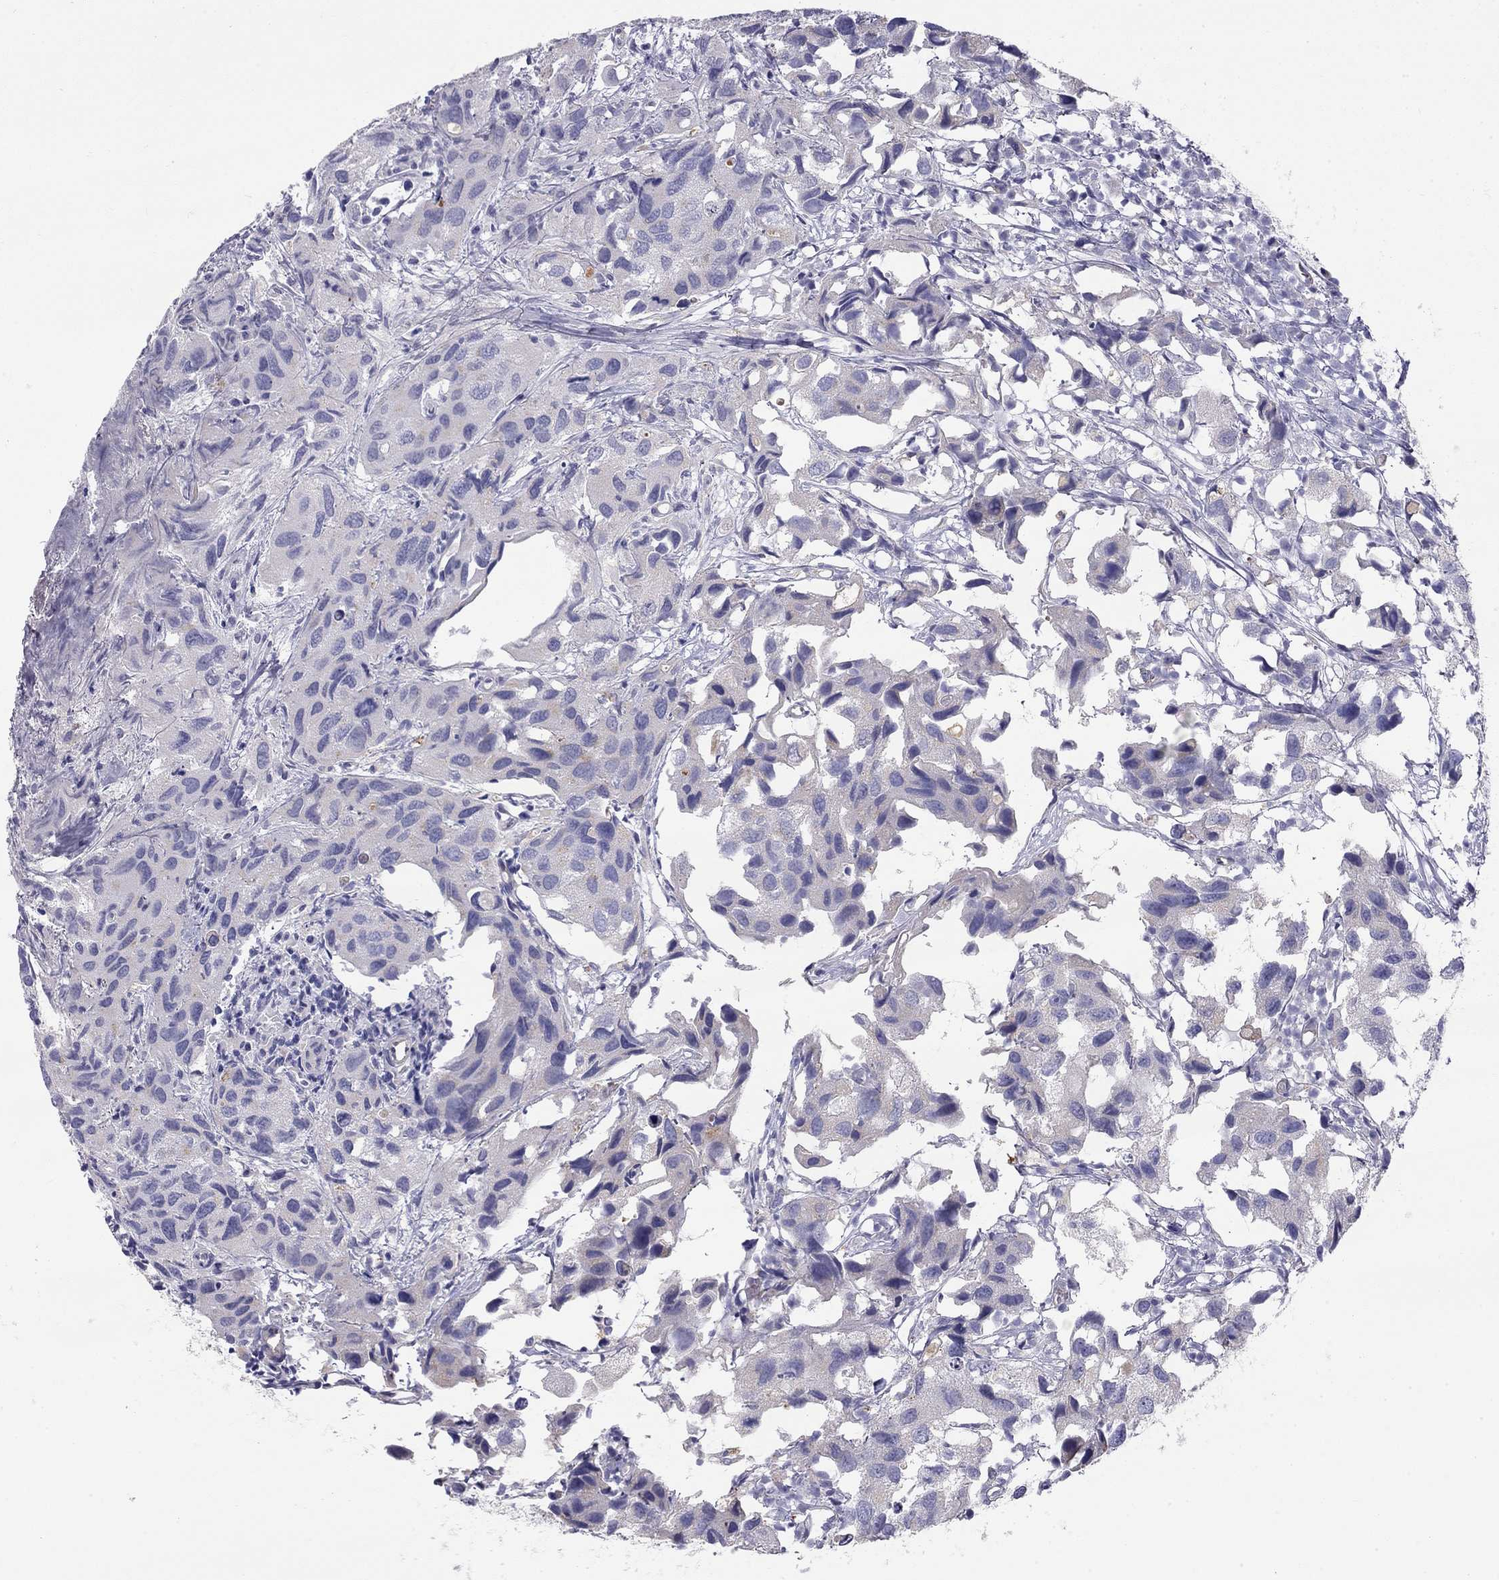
{"staining": {"intensity": "negative", "quantity": "none", "location": "none"}, "tissue": "urothelial cancer", "cell_type": "Tumor cells", "image_type": "cancer", "snomed": [{"axis": "morphology", "description": "Urothelial carcinoma, High grade"}, {"axis": "topography", "description": "Urinary bladder"}], "caption": "An image of human urothelial cancer is negative for staining in tumor cells.", "gene": "TDRD6", "patient": {"sex": "male", "age": 79}}